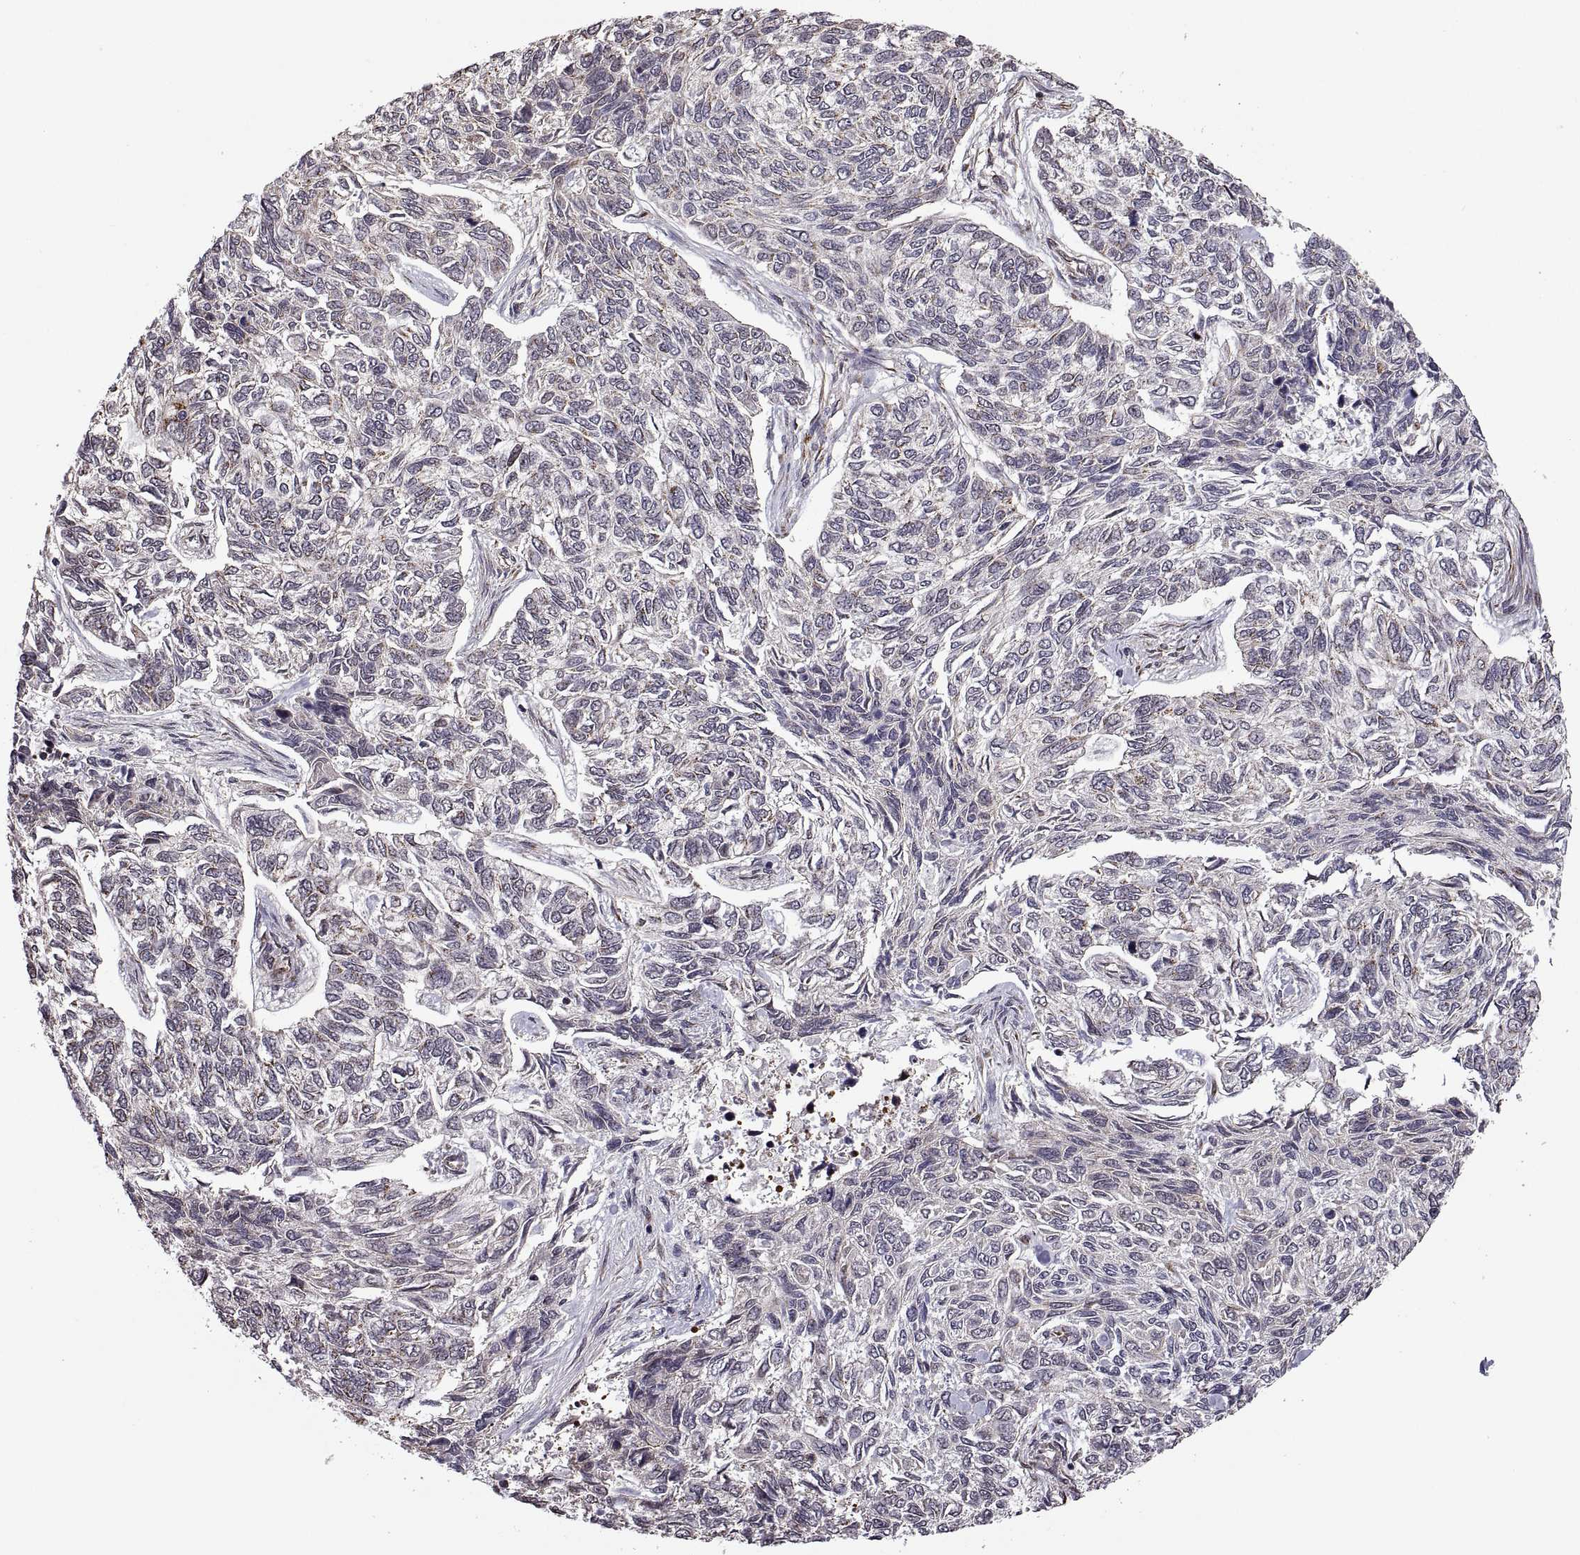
{"staining": {"intensity": "negative", "quantity": "none", "location": "none"}, "tissue": "skin cancer", "cell_type": "Tumor cells", "image_type": "cancer", "snomed": [{"axis": "morphology", "description": "Basal cell carcinoma"}, {"axis": "topography", "description": "Skin"}], "caption": "High power microscopy histopathology image of an immunohistochemistry micrograph of skin cancer (basal cell carcinoma), revealing no significant positivity in tumor cells. (DAB (3,3'-diaminobenzidine) immunohistochemistry (IHC) visualized using brightfield microscopy, high magnification).", "gene": "ARRB1", "patient": {"sex": "female", "age": 65}}